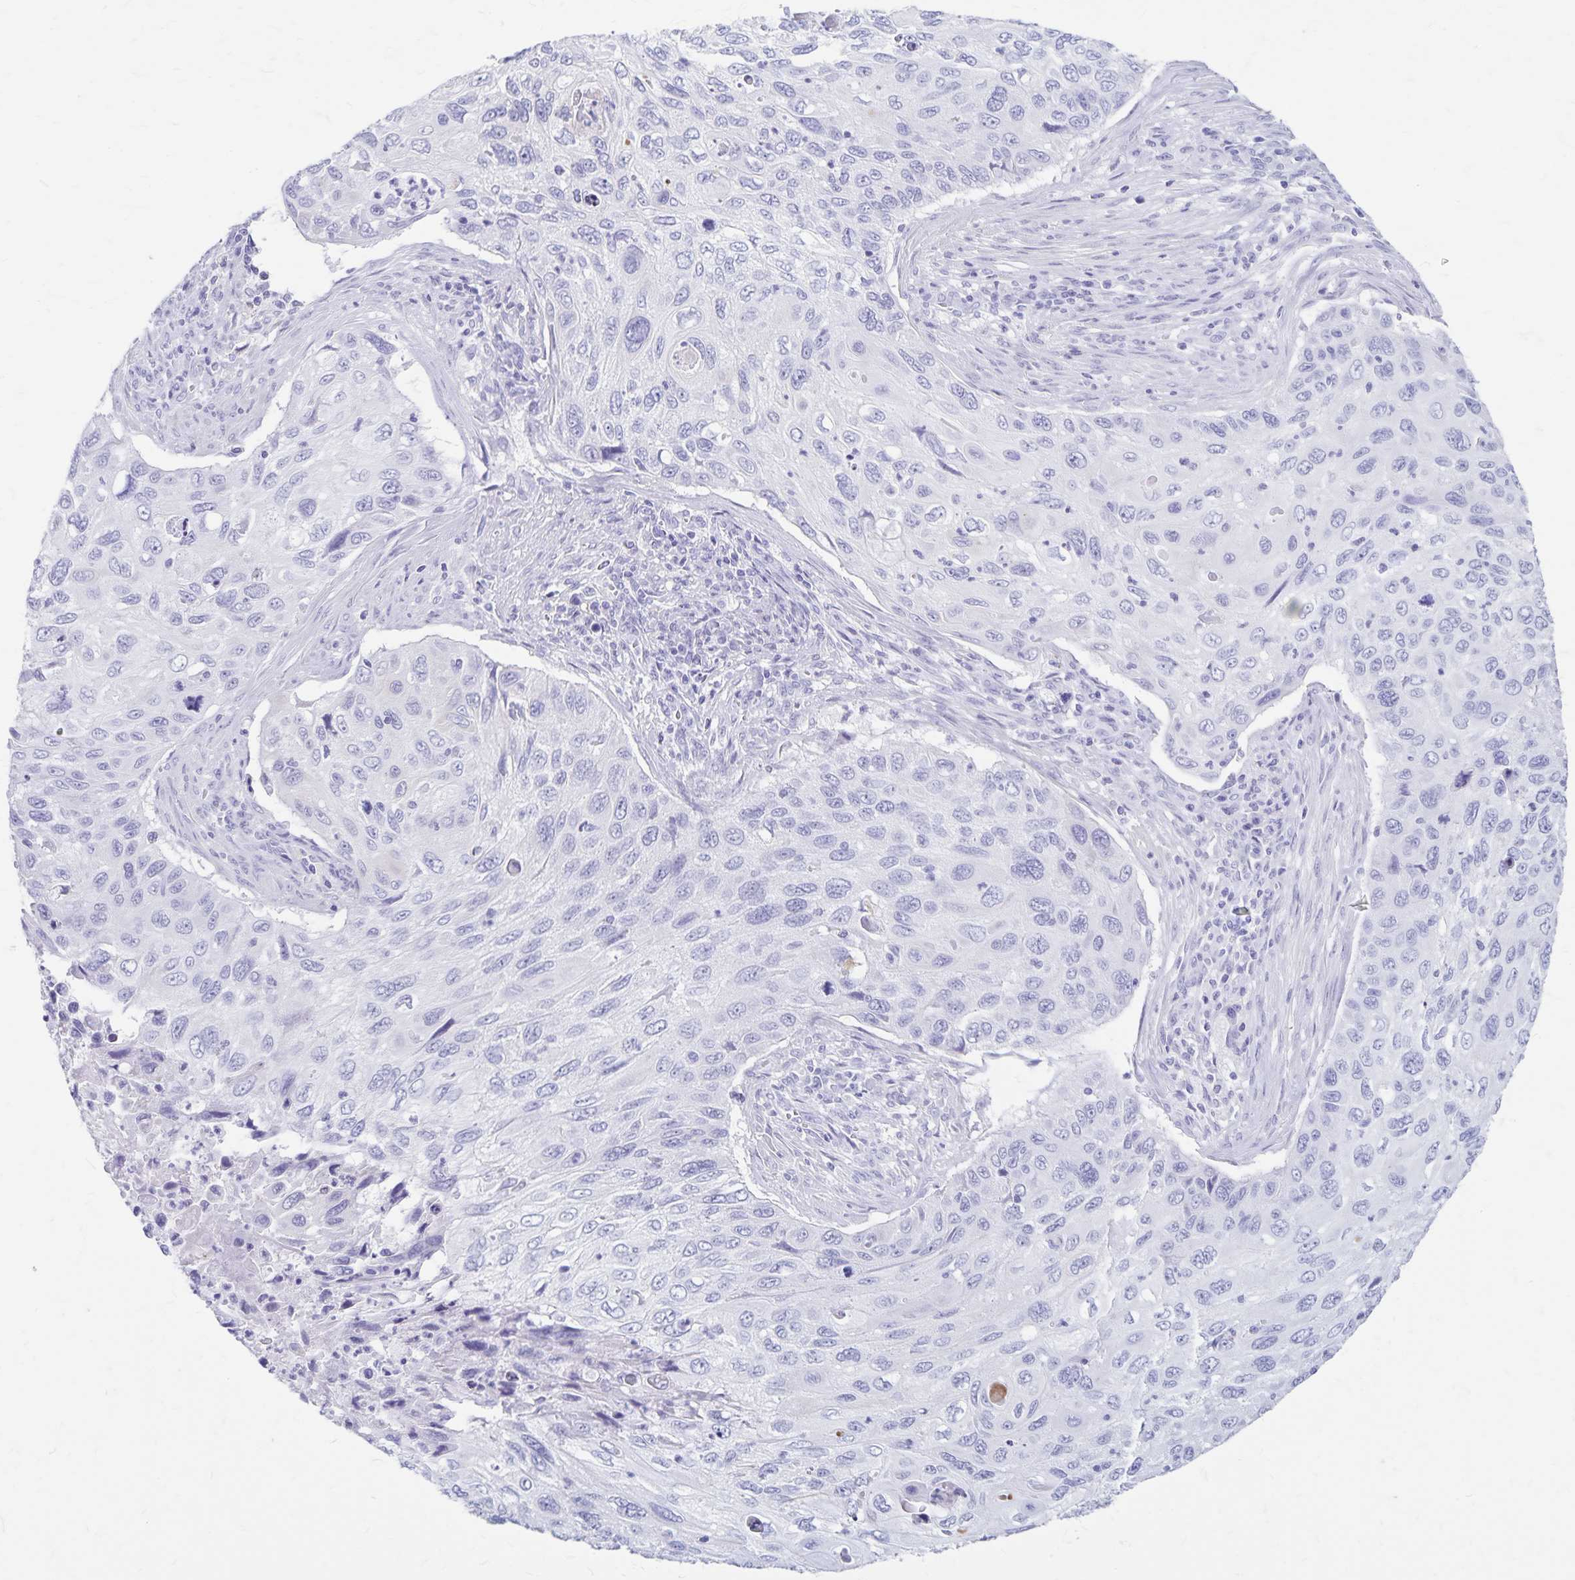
{"staining": {"intensity": "negative", "quantity": "none", "location": "none"}, "tissue": "cervical cancer", "cell_type": "Tumor cells", "image_type": "cancer", "snomed": [{"axis": "morphology", "description": "Squamous cell carcinoma, NOS"}, {"axis": "topography", "description": "Cervix"}], "caption": "High magnification brightfield microscopy of cervical squamous cell carcinoma stained with DAB (3,3'-diaminobenzidine) (brown) and counterstained with hematoxylin (blue): tumor cells show no significant expression.", "gene": "GPBAR1", "patient": {"sex": "female", "age": 70}}